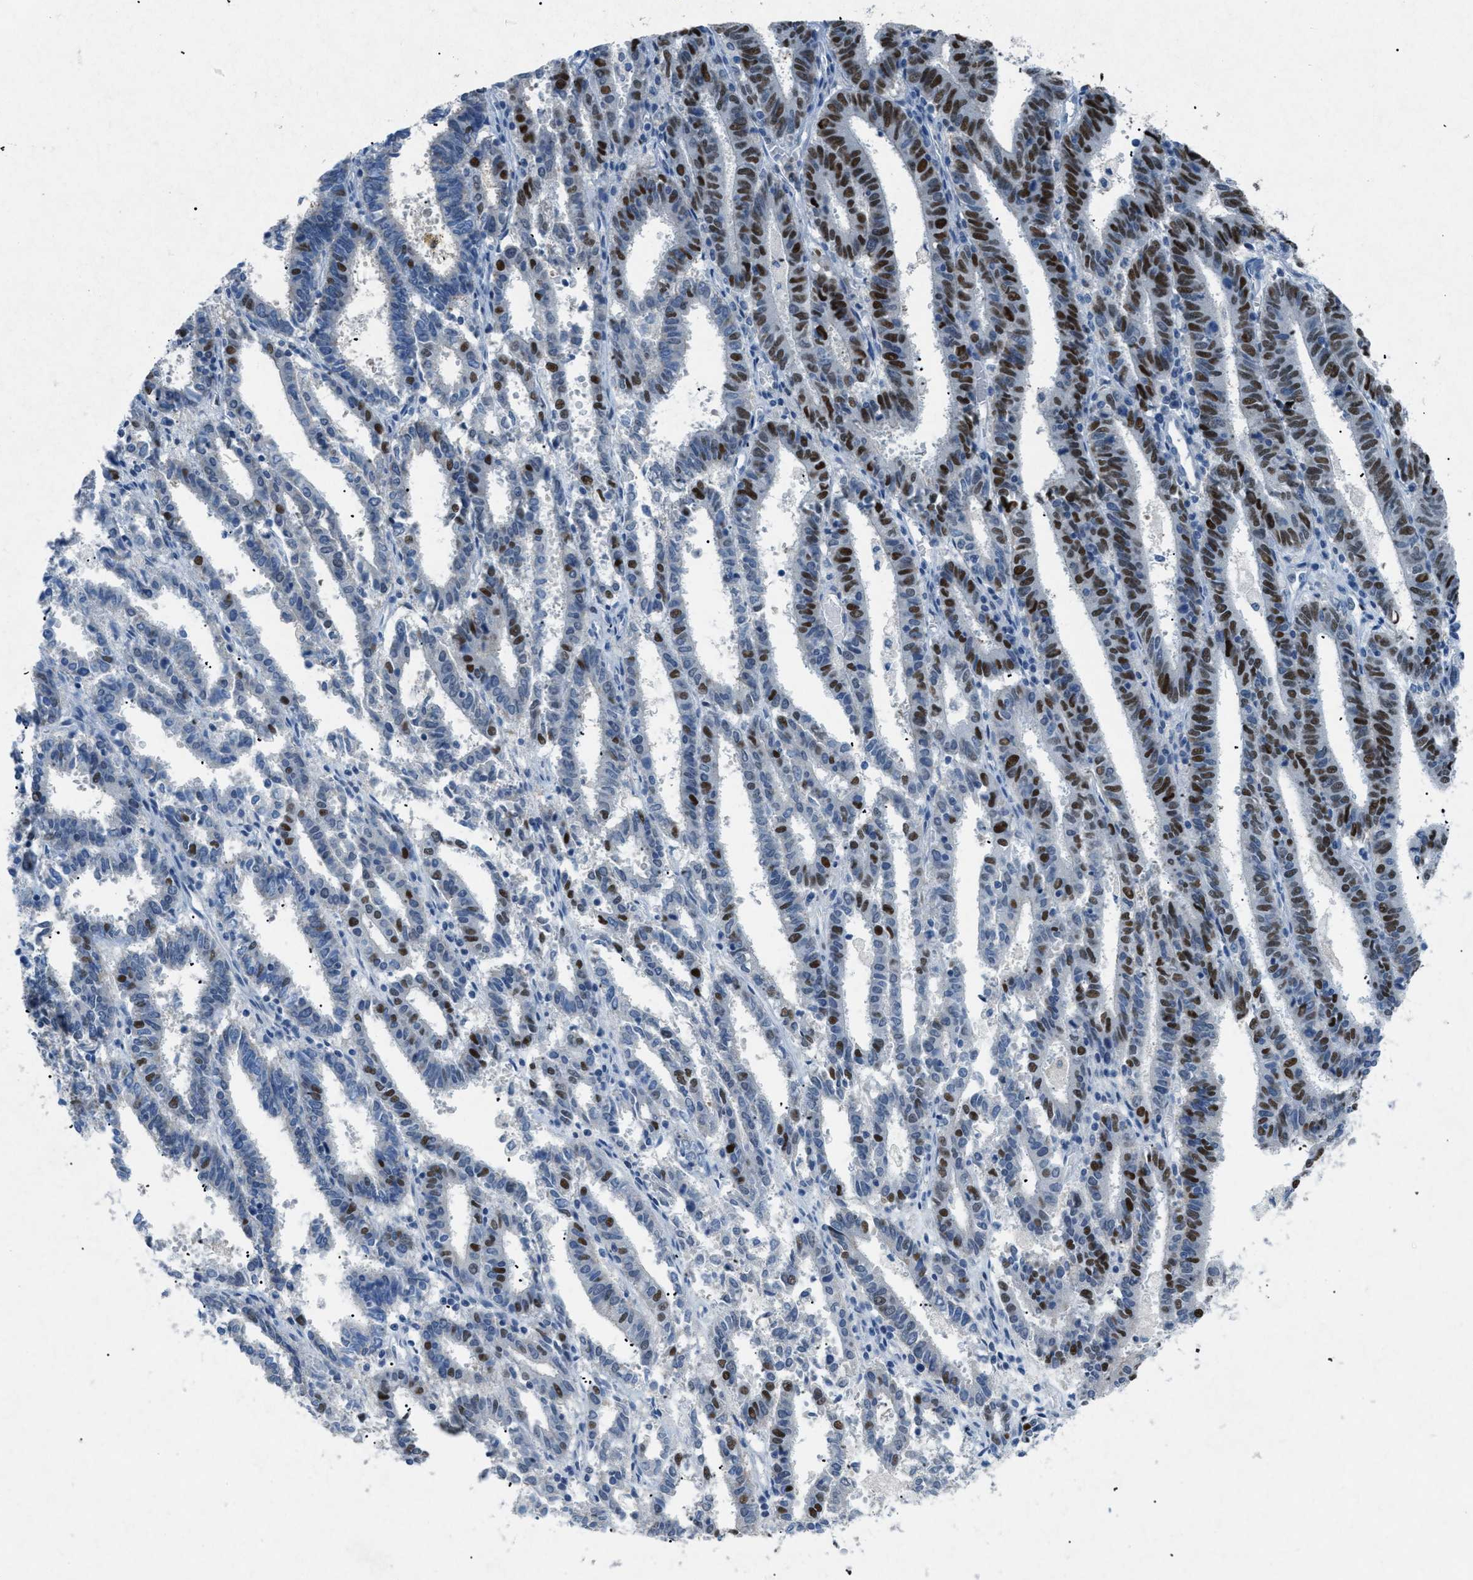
{"staining": {"intensity": "strong", "quantity": "25%-75%", "location": "nuclear"}, "tissue": "endometrial cancer", "cell_type": "Tumor cells", "image_type": "cancer", "snomed": [{"axis": "morphology", "description": "Adenocarcinoma, NOS"}, {"axis": "topography", "description": "Uterus"}], "caption": "The histopathology image displays a brown stain indicating the presence of a protein in the nuclear of tumor cells in adenocarcinoma (endometrial).", "gene": "TASOR", "patient": {"sex": "female", "age": 83}}